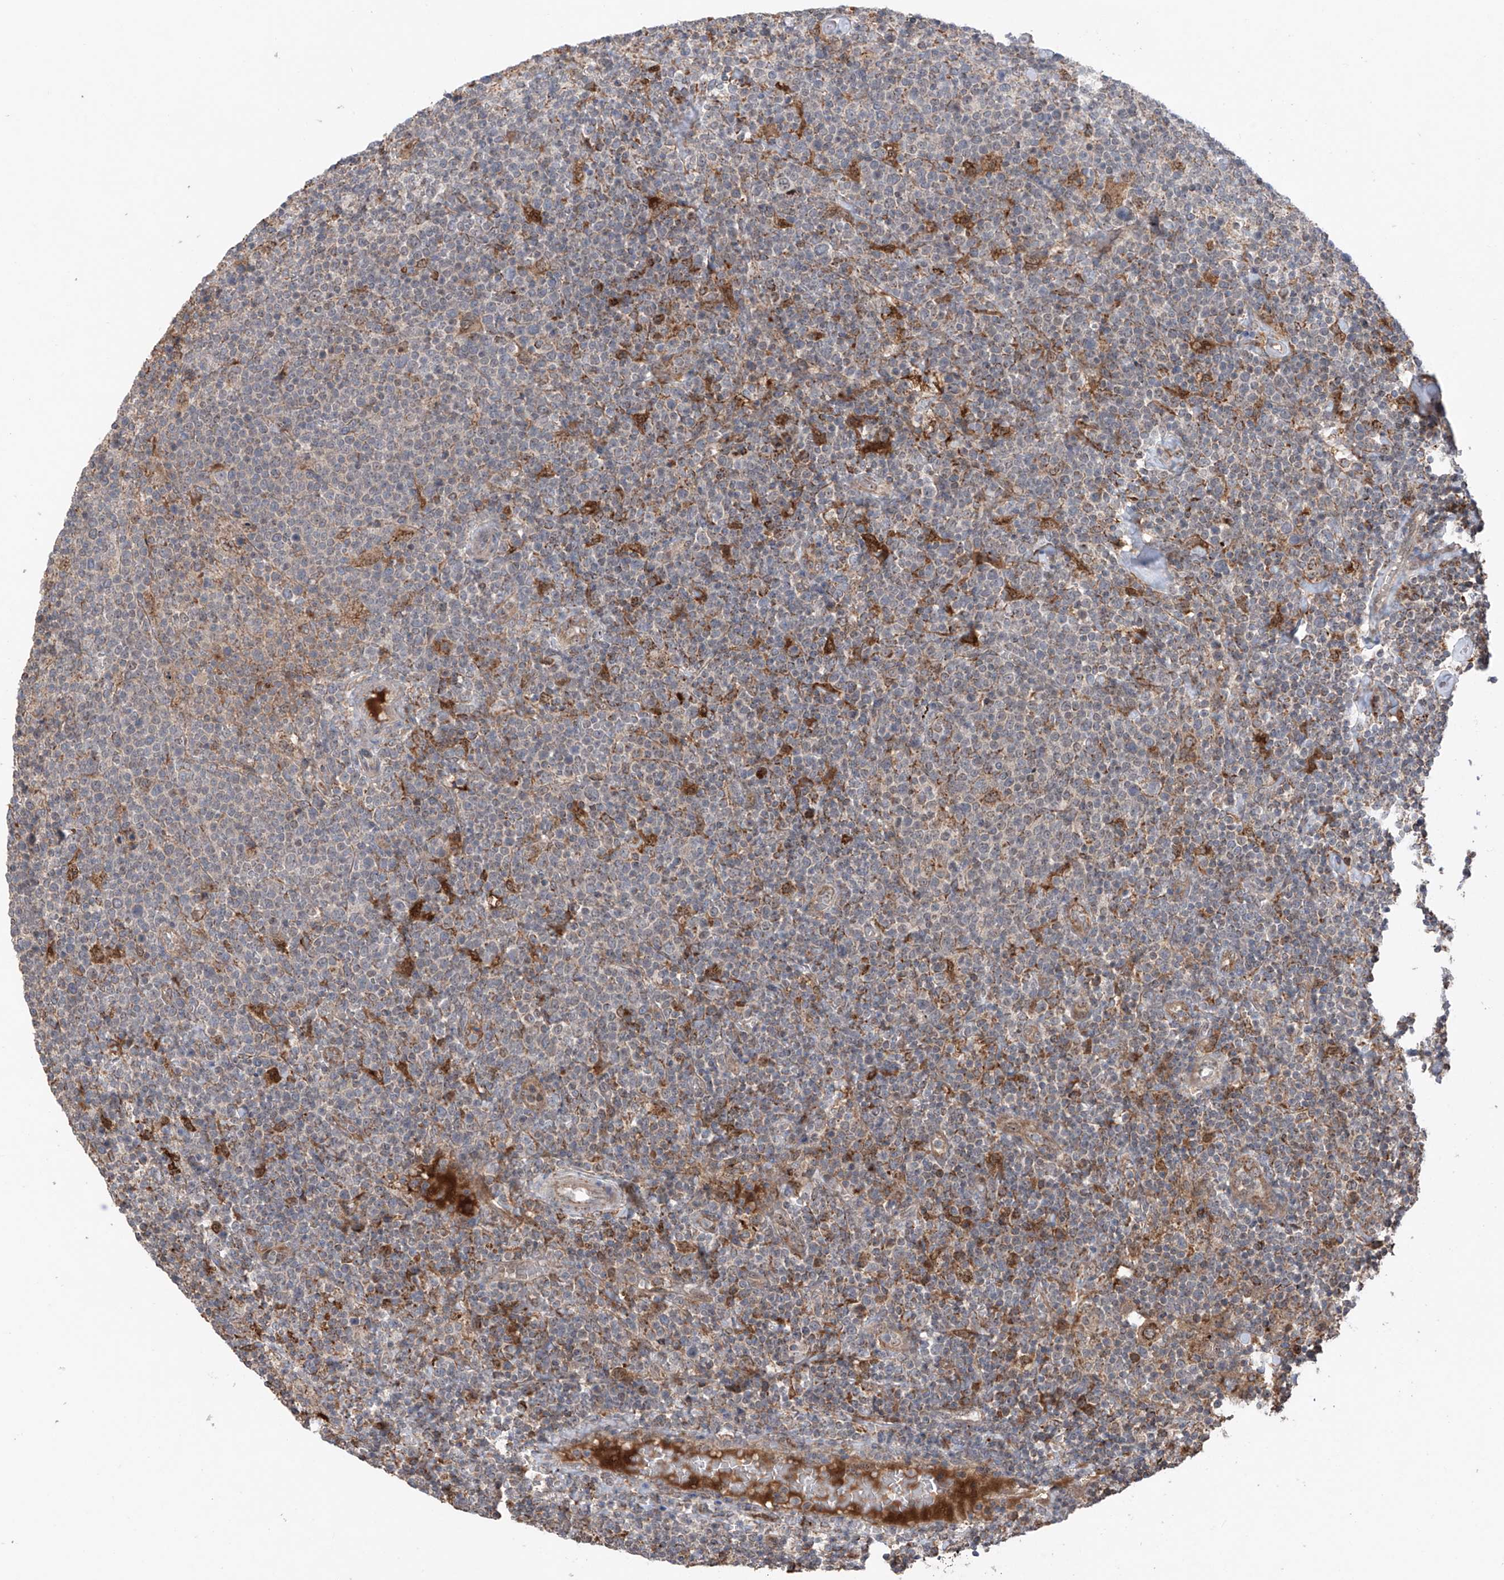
{"staining": {"intensity": "negative", "quantity": "none", "location": "none"}, "tissue": "lymphoma", "cell_type": "Tumor cells", "image_type": "cancer", "snomed": [{"axis": "morphology", "description": "Malignant lymphoma, non-Hodgkin's type, High grade"}, {"axis": "topography", "description": "Lymph node"}], "caption": "This is a photomicrograph of IHC staining of malignant lymphoma, non-Hodgkin's type (high-grade), which shows no expression in tumor cells.", "gene": "SAMD3", "patient": {"sex": "male", "age": 61}}